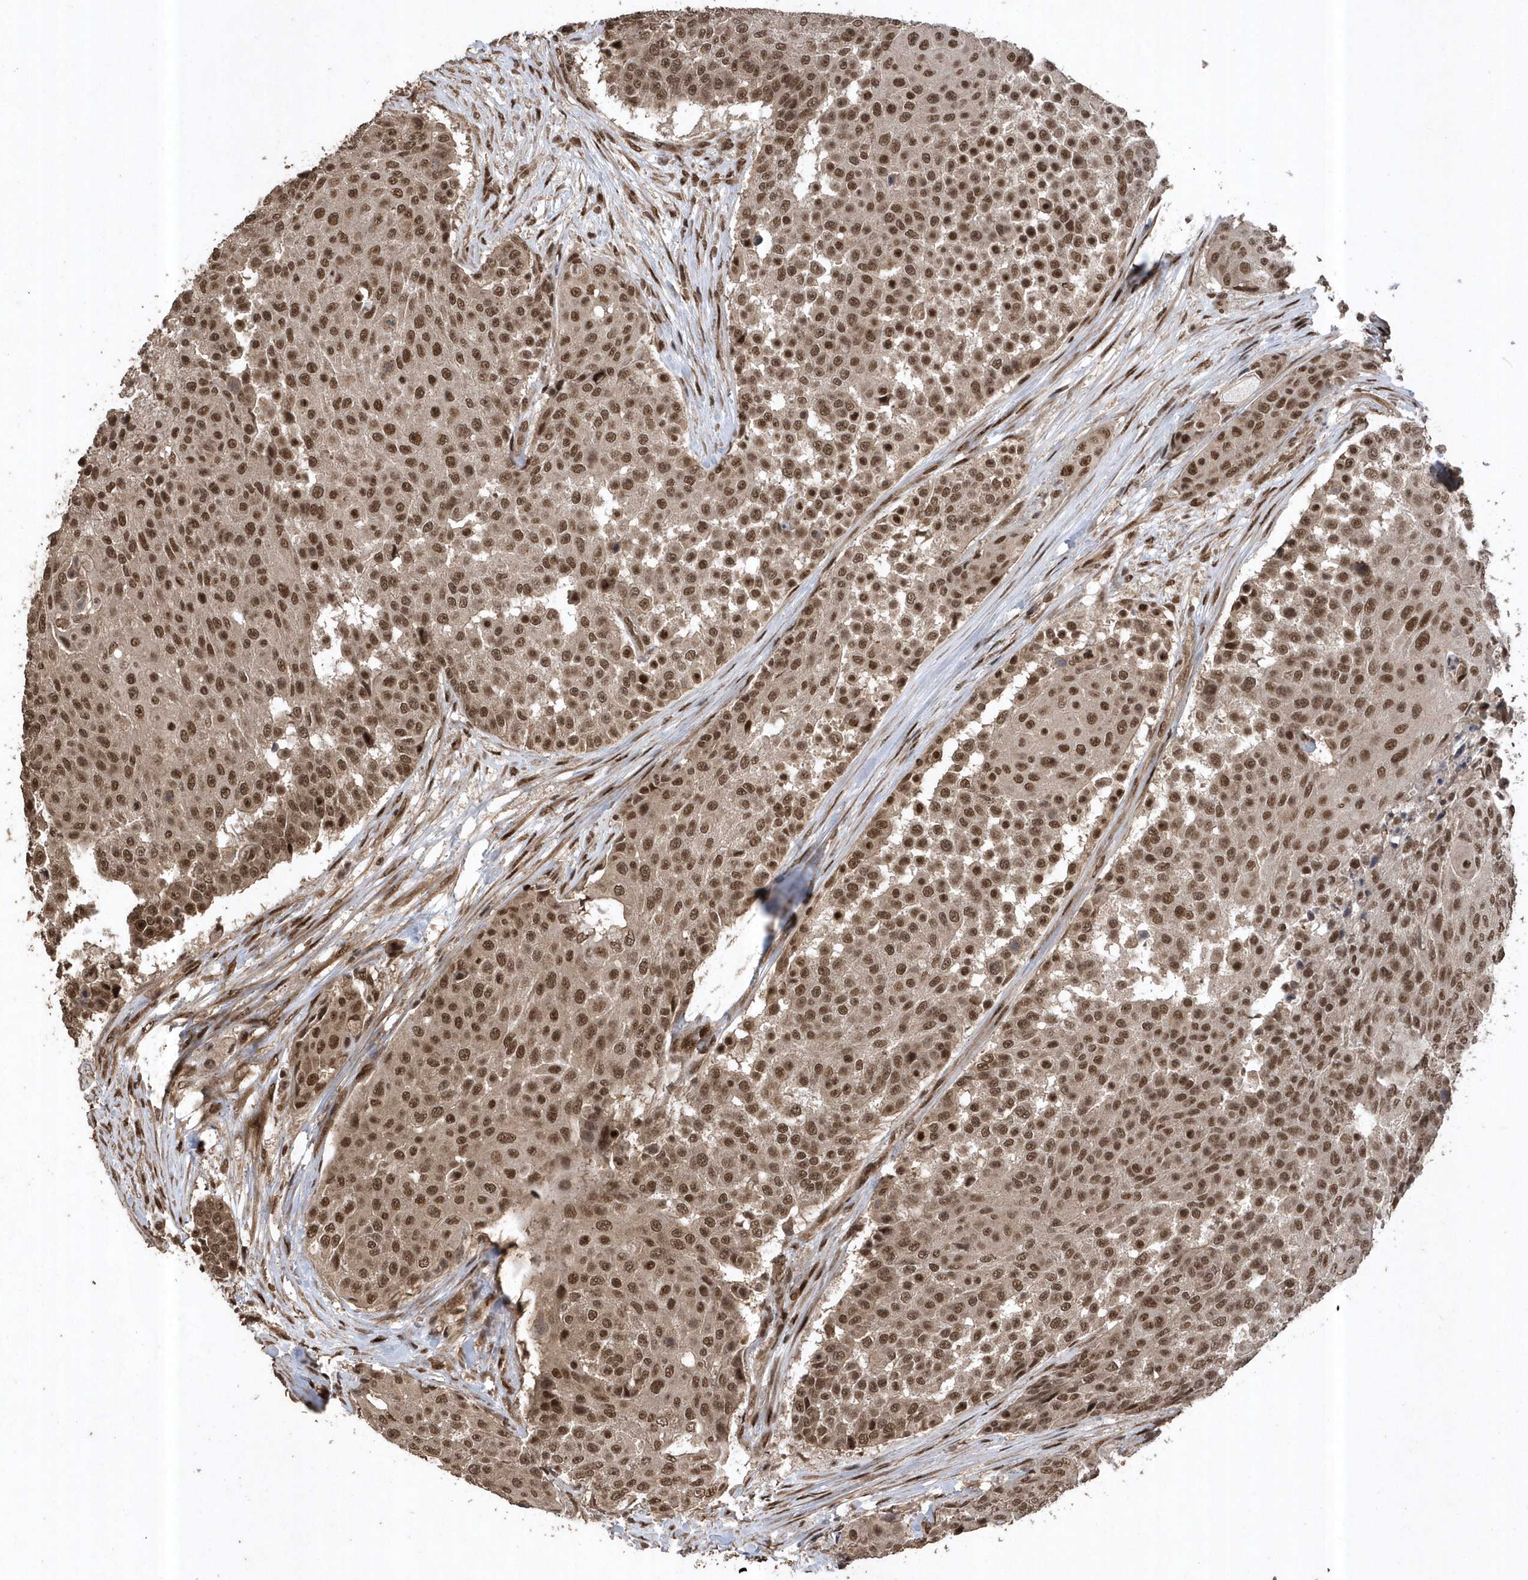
{"staining": {"intensity": "moderate", "quantity": ">75%", "location": "nuclear"}, "tissue": "urothelial cancer", "cell_type": "Tumor cells", "image_type": "cancer", "snomed": [{"axis": "morphology", "description": "Urothelial carcinoma, High grade"}, {"axis": "topography", "description": "Urinary bladder"}], "caption": "Protein staining demonstrates moderate nuclear positivity in about >75% of tumor cells in urothelial carcinoma (high-grade). (brown staining indicates protein expression, while blue staining denotes nuclei).", "gene": "INTS12", "patient": {"sex": "female", "age": 63}}